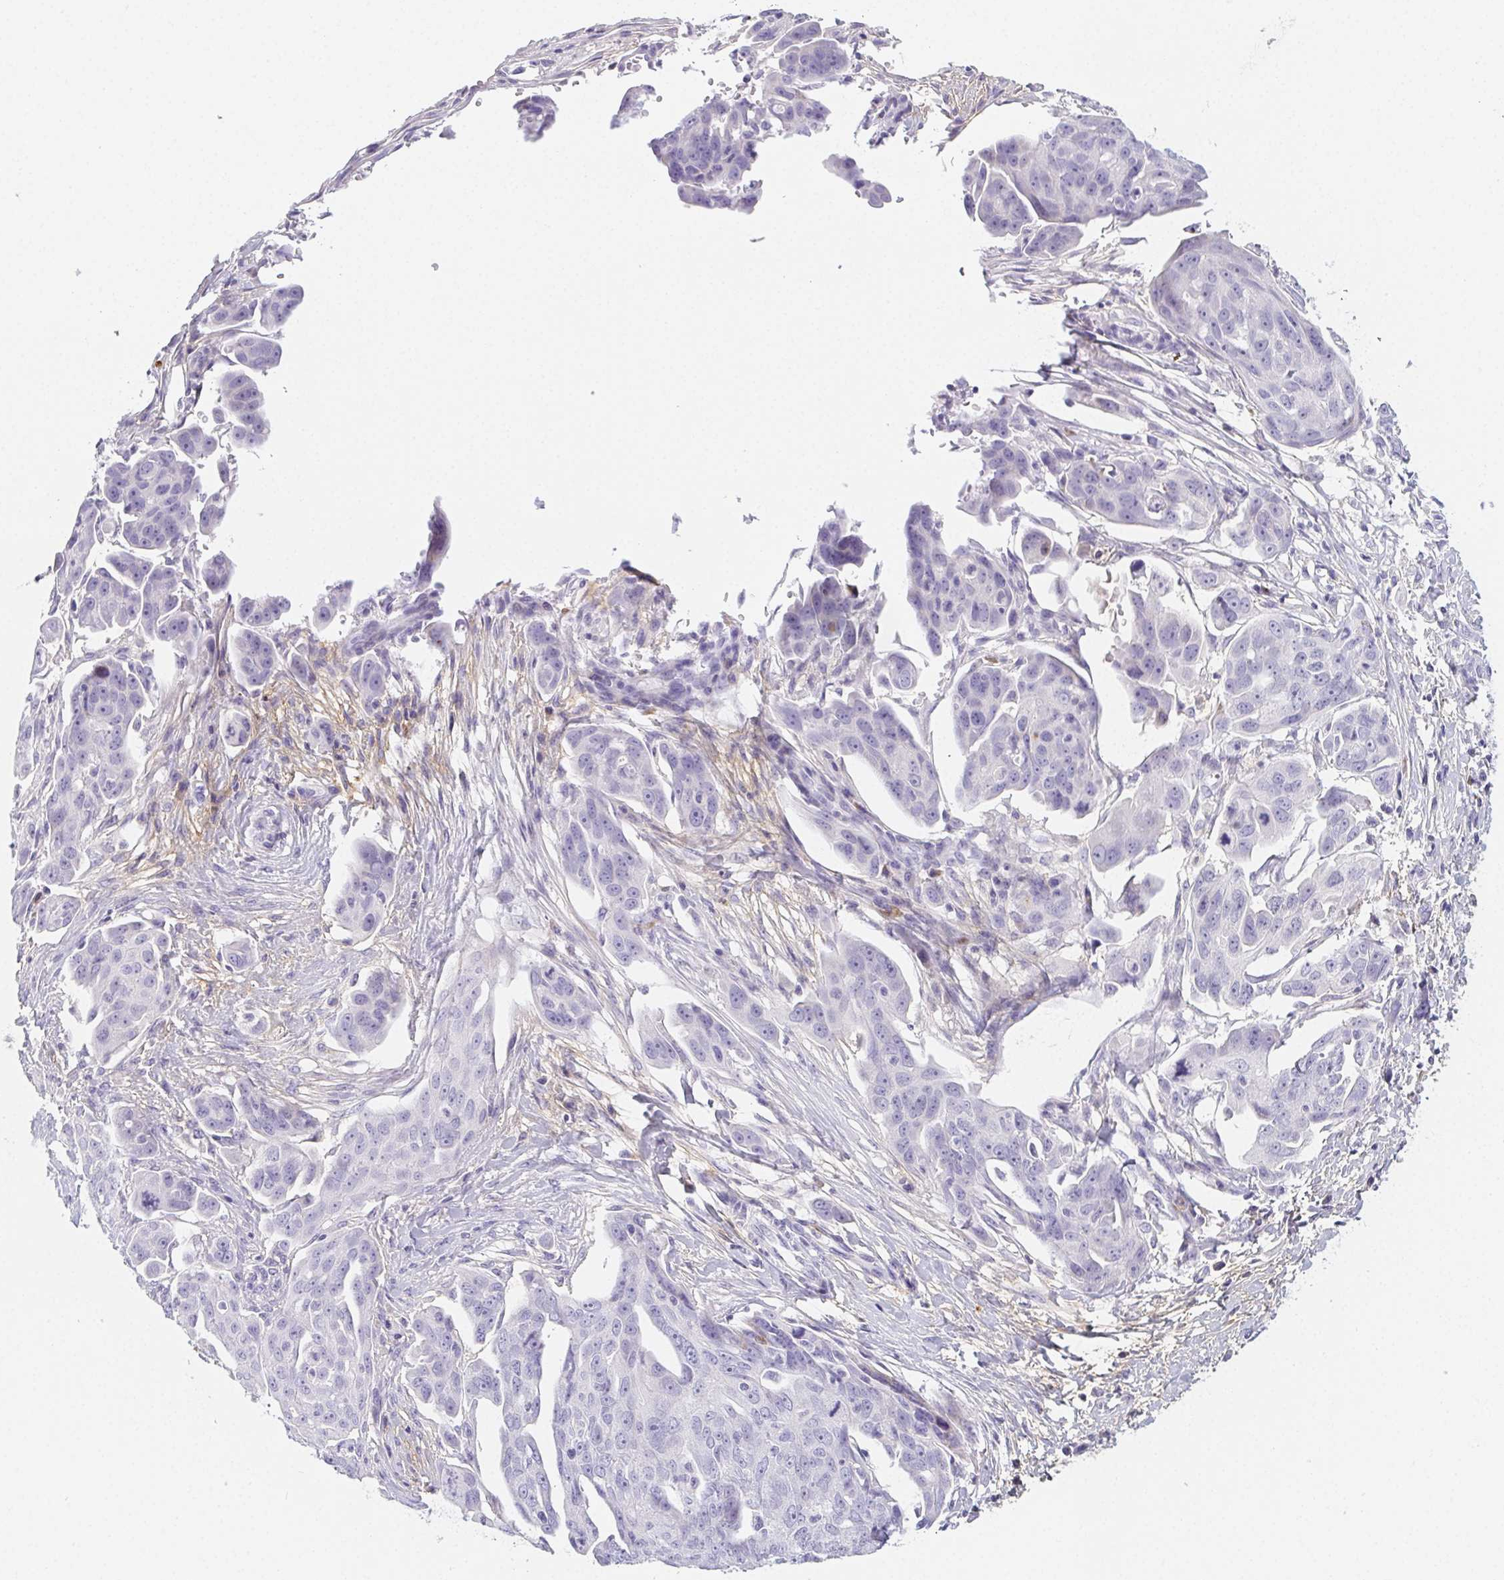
{"staining": {"intensity": "negative", "quantity": "none", "location": "none"}, "tissue": "ovarian cancer", "cell_type": "Tumor cells", "image_type": "cancer", "snomed": [{"axis": "morphology", "description": "Carcinoma, endometroid"}, {"axis": "topography", "description": "Ovary"}], "caption": "An image of human endometroid carcinoma (ovarian) is negative for staining in tumor cells.", "gene": "ITIH2", "patient": {"sex": "female", "age": 70}}